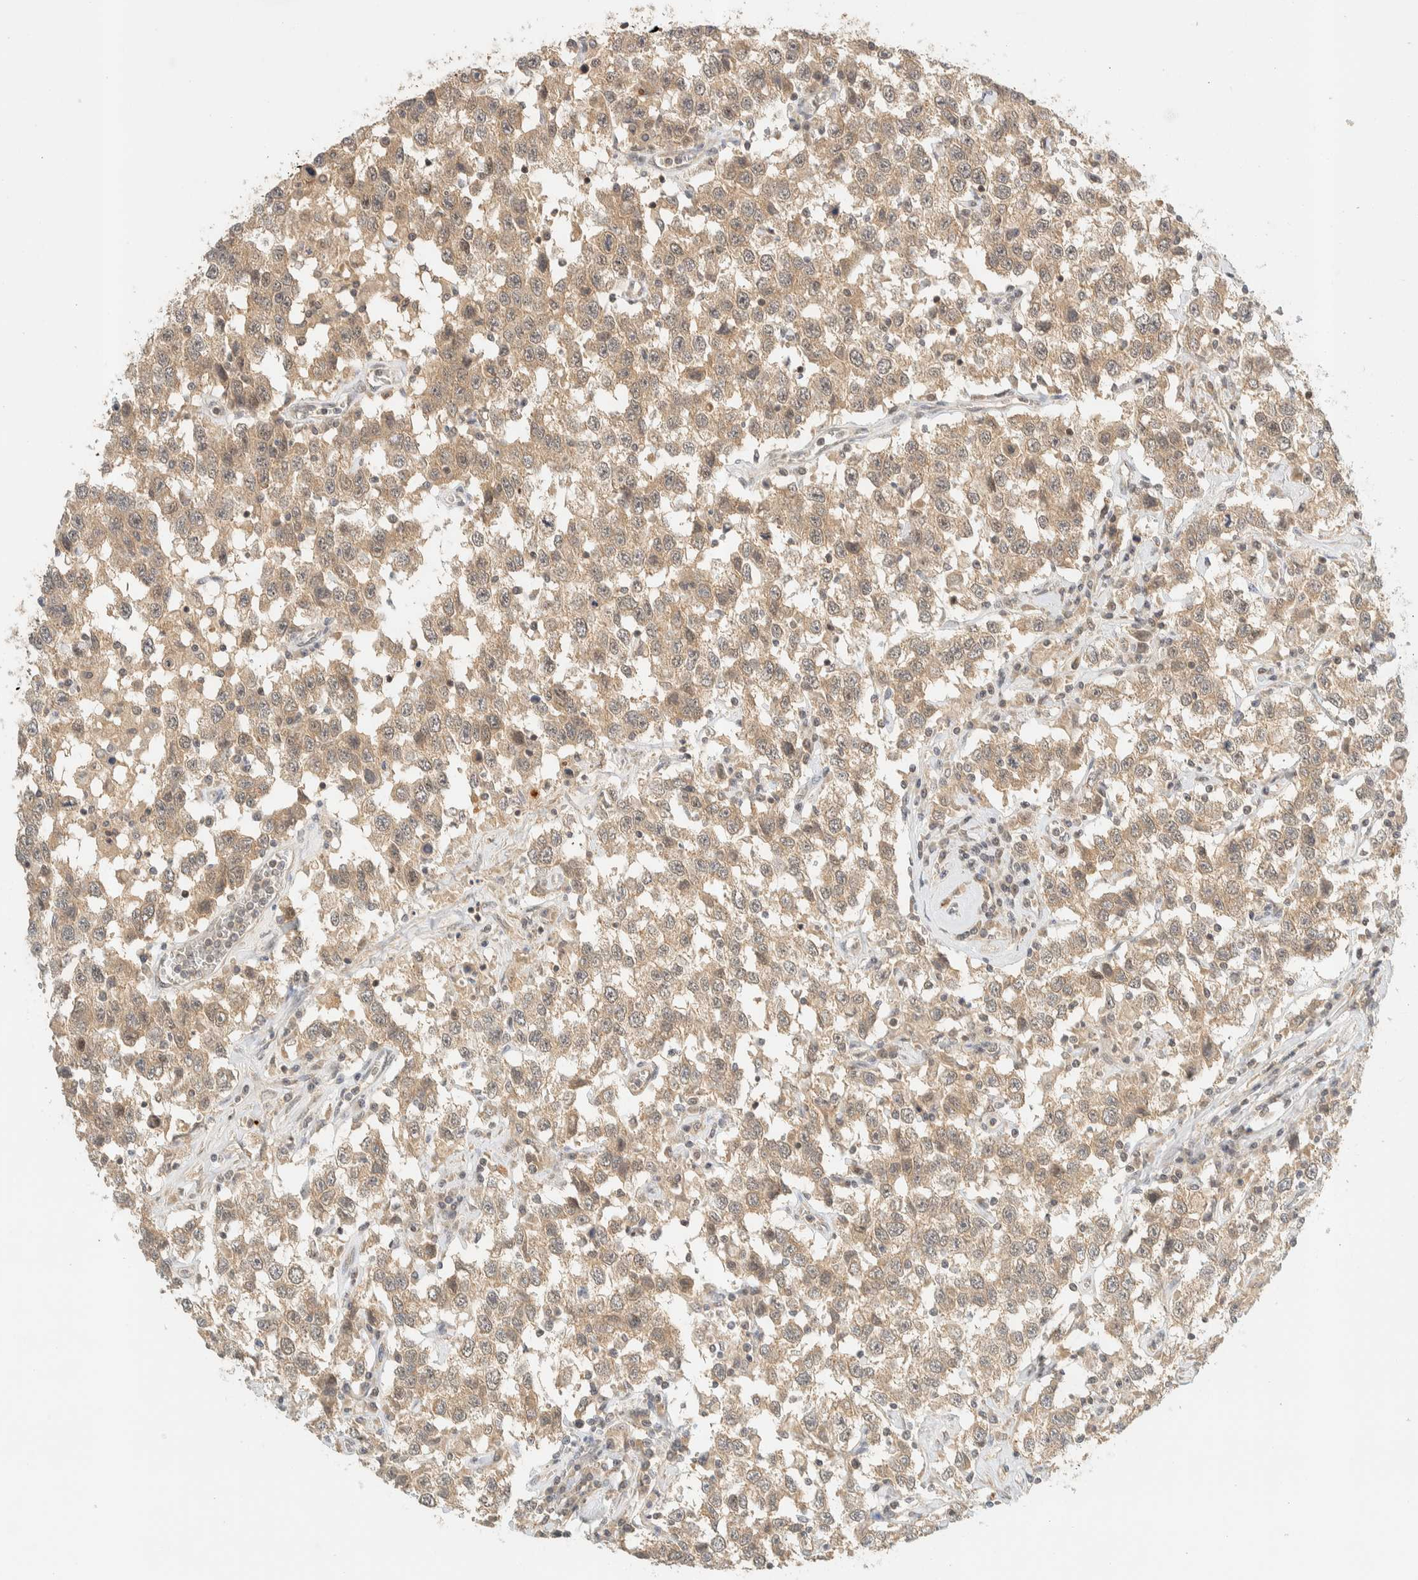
{"staining": {"intensity": "moderate", "quantity": ">75%", "location": "cytoplasmic/membranous,nuclear"}, "tissue": "testis cancer", "cell_type": "Tumor cells", "image_type": "cancer", "snomed": [{"axis": "morphology", "description": "Seminoma, NOS"}, {"axis": "topography", "description": "Testis"}], "caption": "A brown stain labels moderate cytoplasmic/membranous and nuclear positivity of a protein in human seminoma (testis) tumor cells.", "gene": "KIFAP3", "patient": {"sex": "male", "age": 41}}